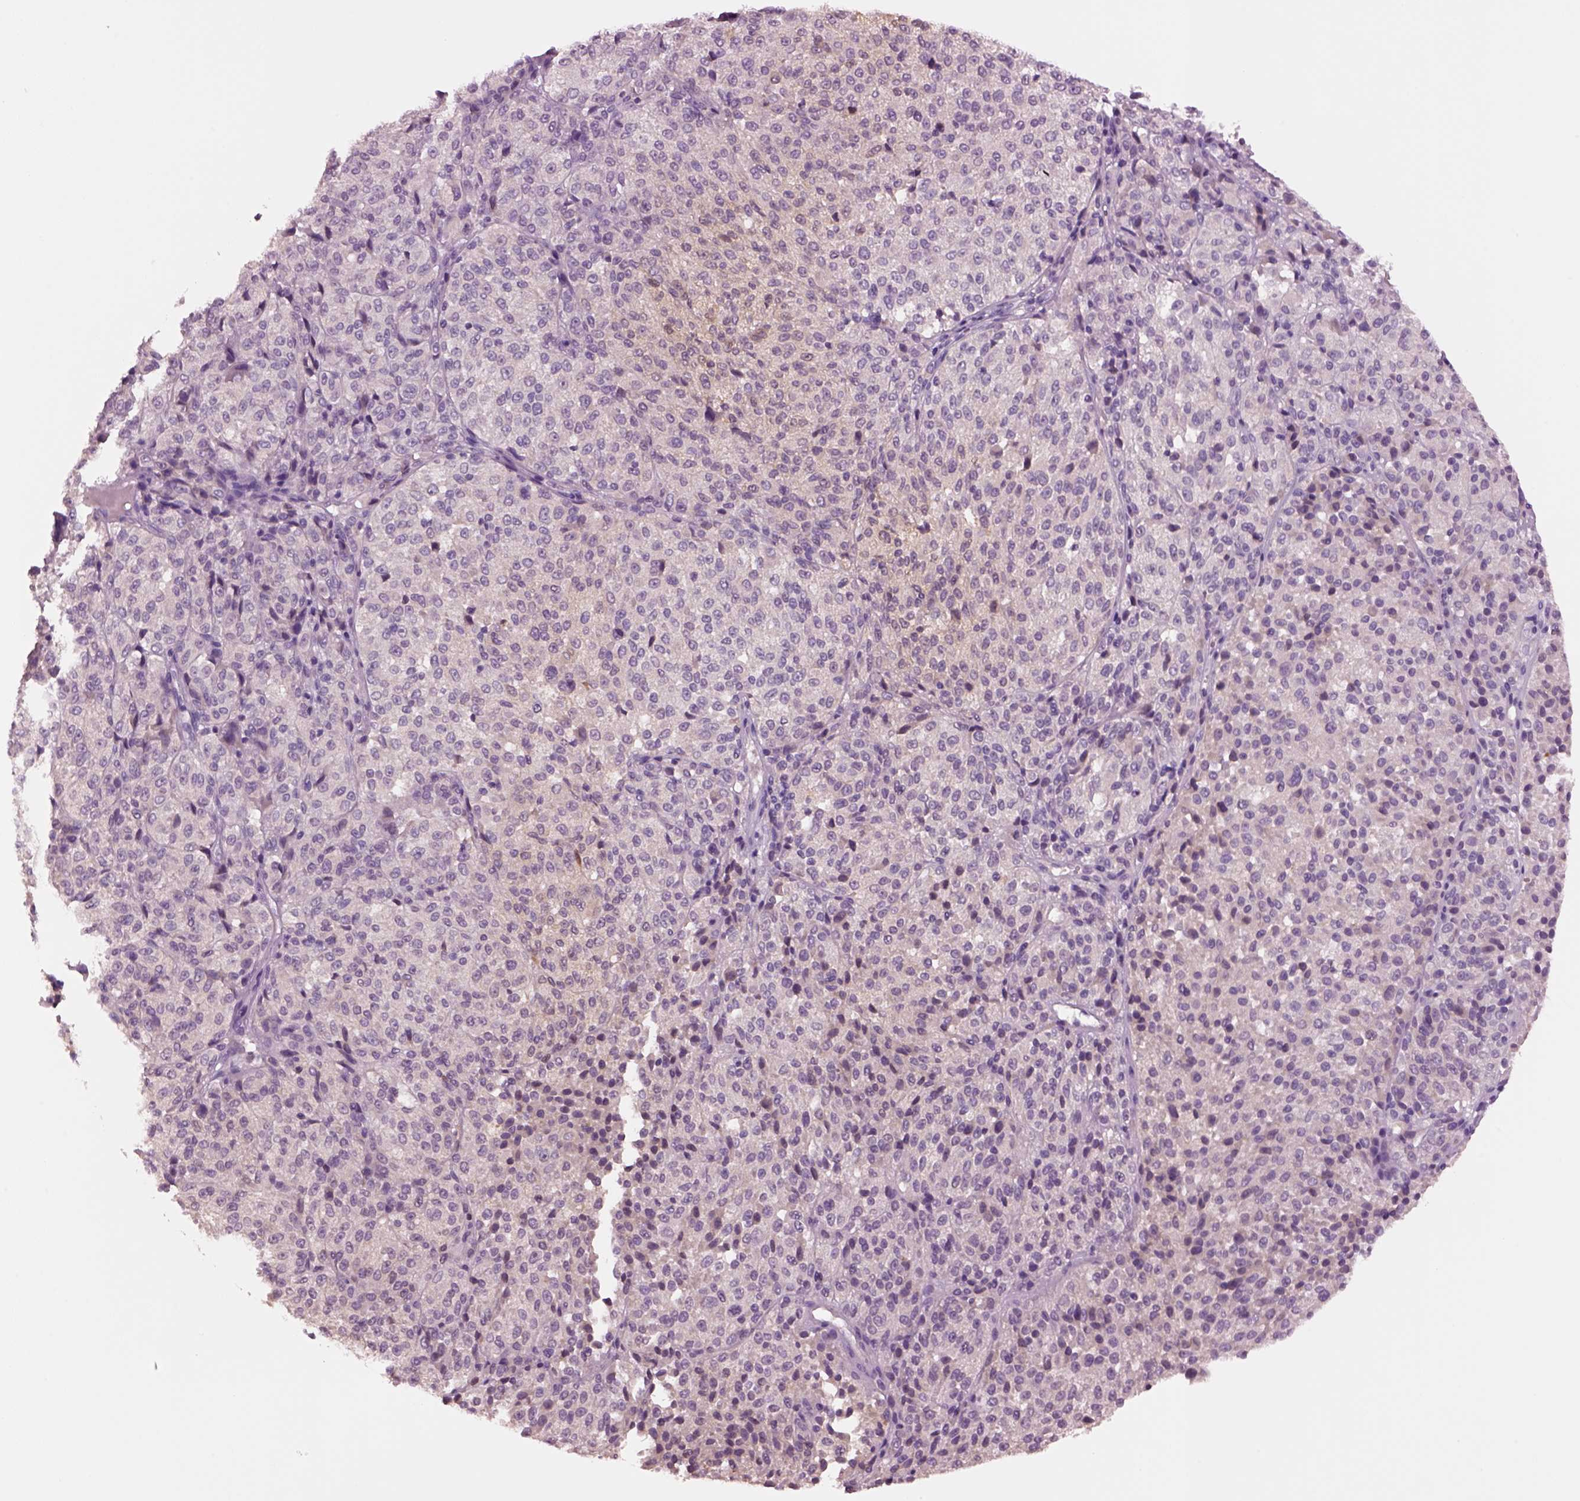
{"staining": {"intensity": "negative", "quantity": "none", "location": "none"}, "tissue": "melanoma", "cell_type": "Tumor cells", "image_type": "cancer", "snomed": [{"axis": "morphology", "description": "Malignant melanoma, Metastatic site"}, {"axis": "topography", "description": "Brain"}], "caption": "An immunohistochemistry micrograph of melanoma is shown. There is no staining in tumor cells of melanoma. (DAB immunohistochemistry visualized using brightfield microscopy, high magnification).", "gene": "CLPSL1", "patient": {"sex": "female", "age": 56}}